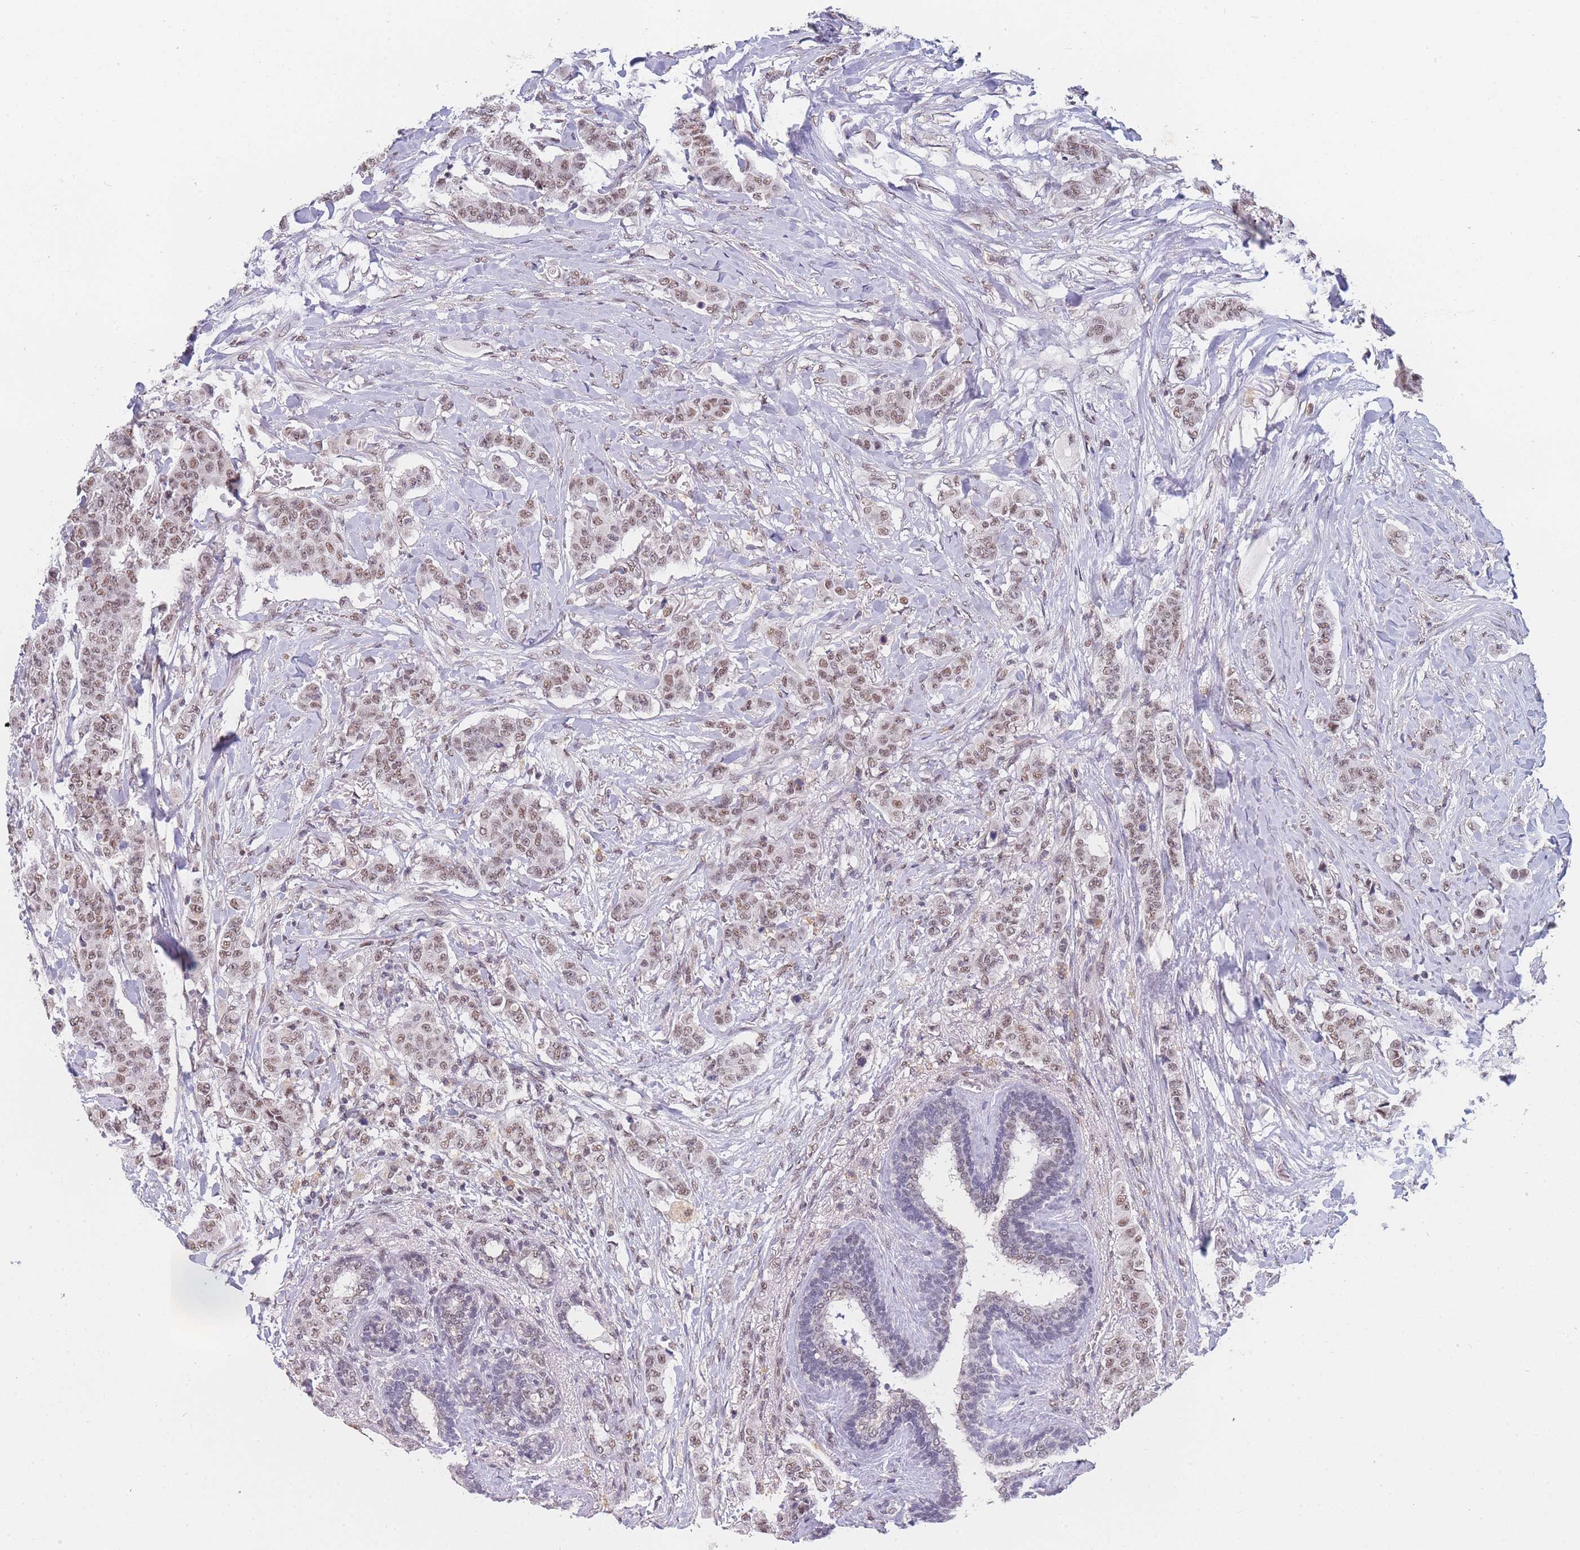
{"staining": {"intensity": "weak", "quantity": ">75%", "location": "nuclear"}, "tissue": "breast cancer", "cell_type": "Tumor cells", "image_type": "cancer", "snomed": [{"axis": "morphology", "description": "Duct carcinoma"}, {"axis": "topography", "description": "Breast"}], "caption": "Protein expression analysis of breast cancer reveals weak nuclear expression in approximately >75% of tumor cells. Using DAB (3,3'-diaminobenzidine) (brown) and hematoxylin (blue) stains, captured at high magnification using brightfield microscopy.", "gene": "SNRPA1", "patient": {"sex": "female", "age": 40}}